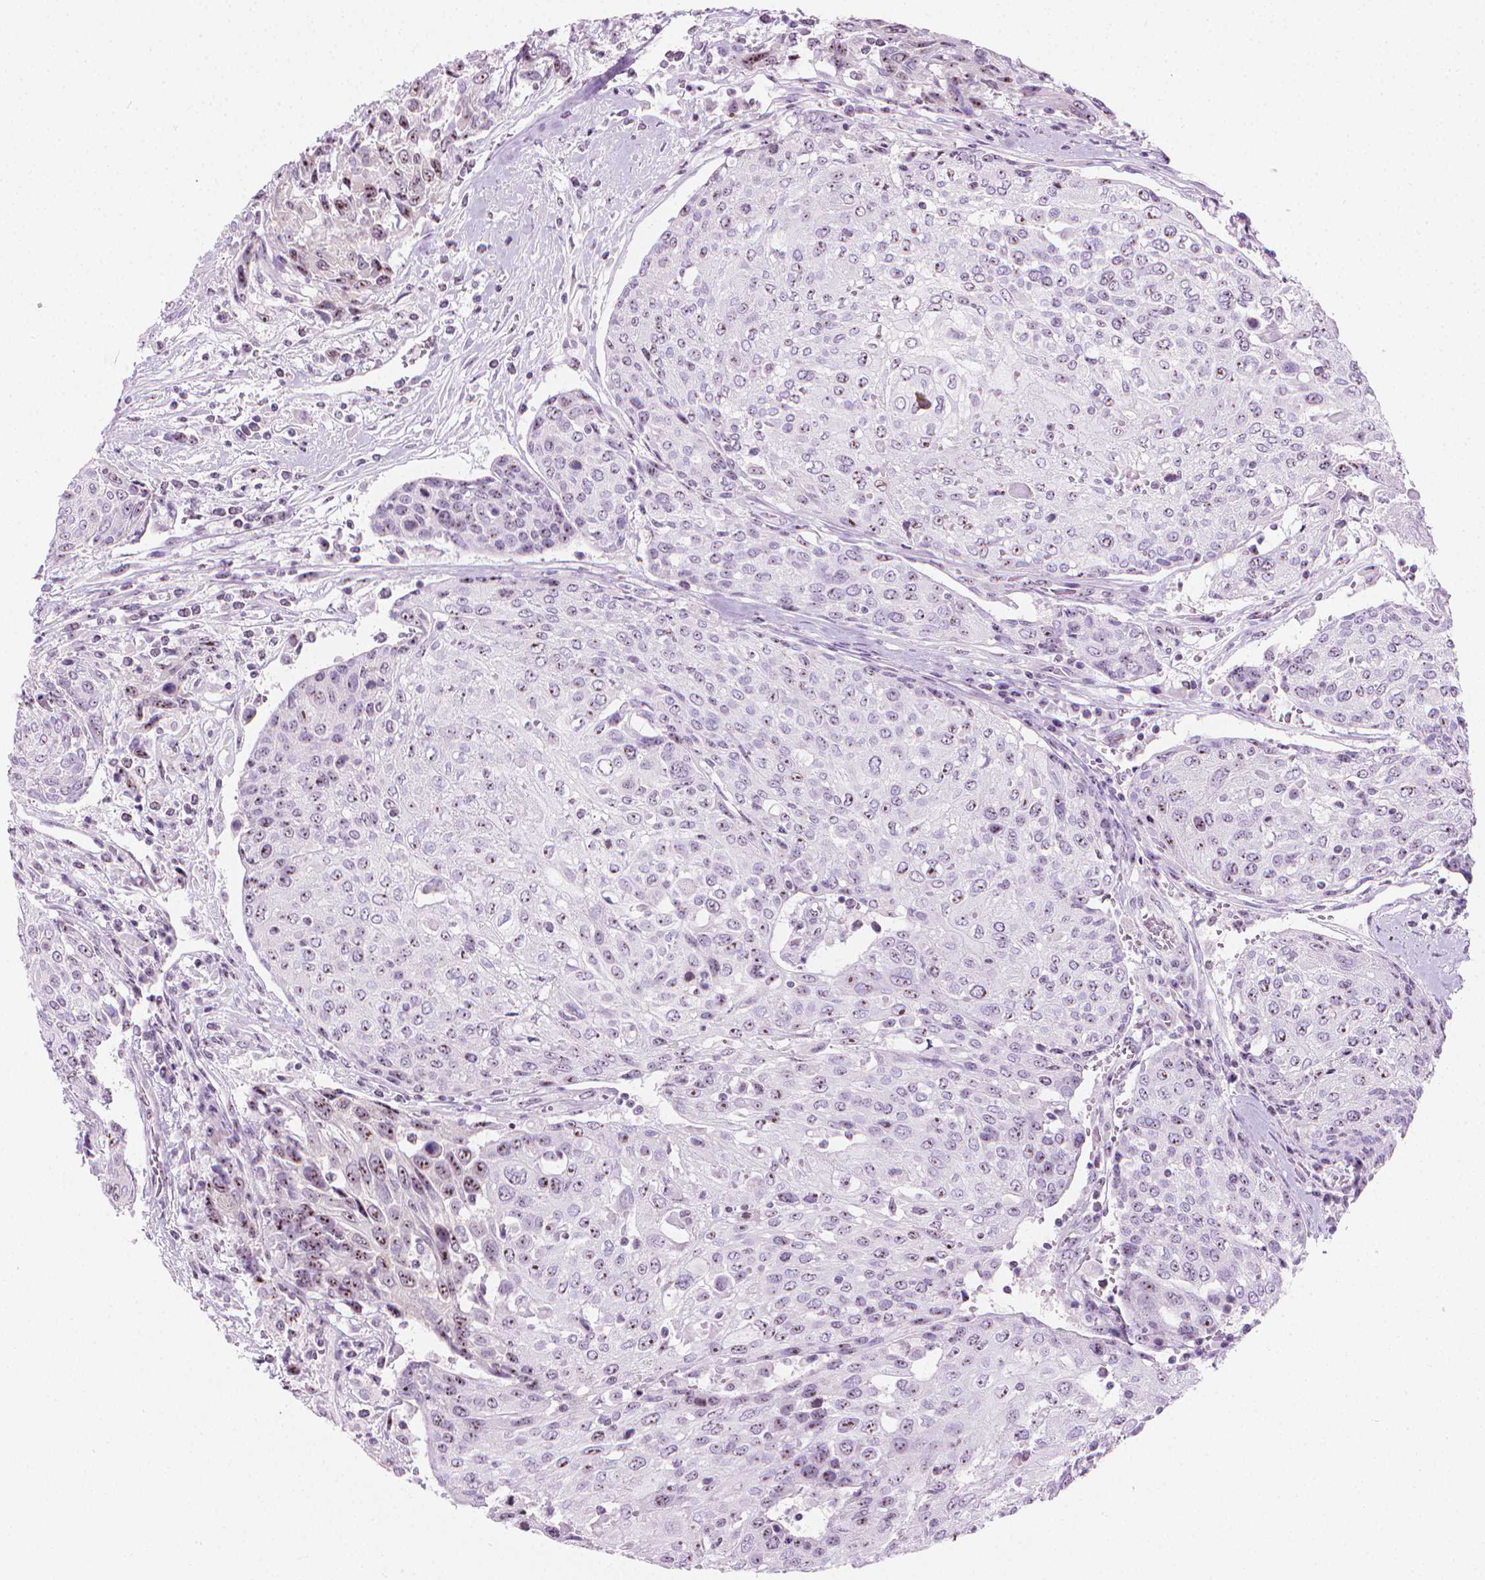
{"staining": {"intensity": "moderate", "quantity": "25%-75%", "location": "nuclear"}, "tissue": "urothelial cancer", "cell_type": "Tumor cells", "image_type": "cancer", "snomed": [{"axis": "morphology", "description": "Urothelial carcinoma, High grade"}, {"axis": "topography", "description": "Urinary bladder"}], "caption": "IHC micrograph of neoplastic tissue: human urothelial carcinoma (high-grade) stained using immunohistochemistry (IHC) exhibits medium levels of moderate protein expression localized specifically in the nuclear of tumor cells, appearing as a nuclear brown color.", "gene": "NOL7", "patient": {"sex": "female", "age": 70}}